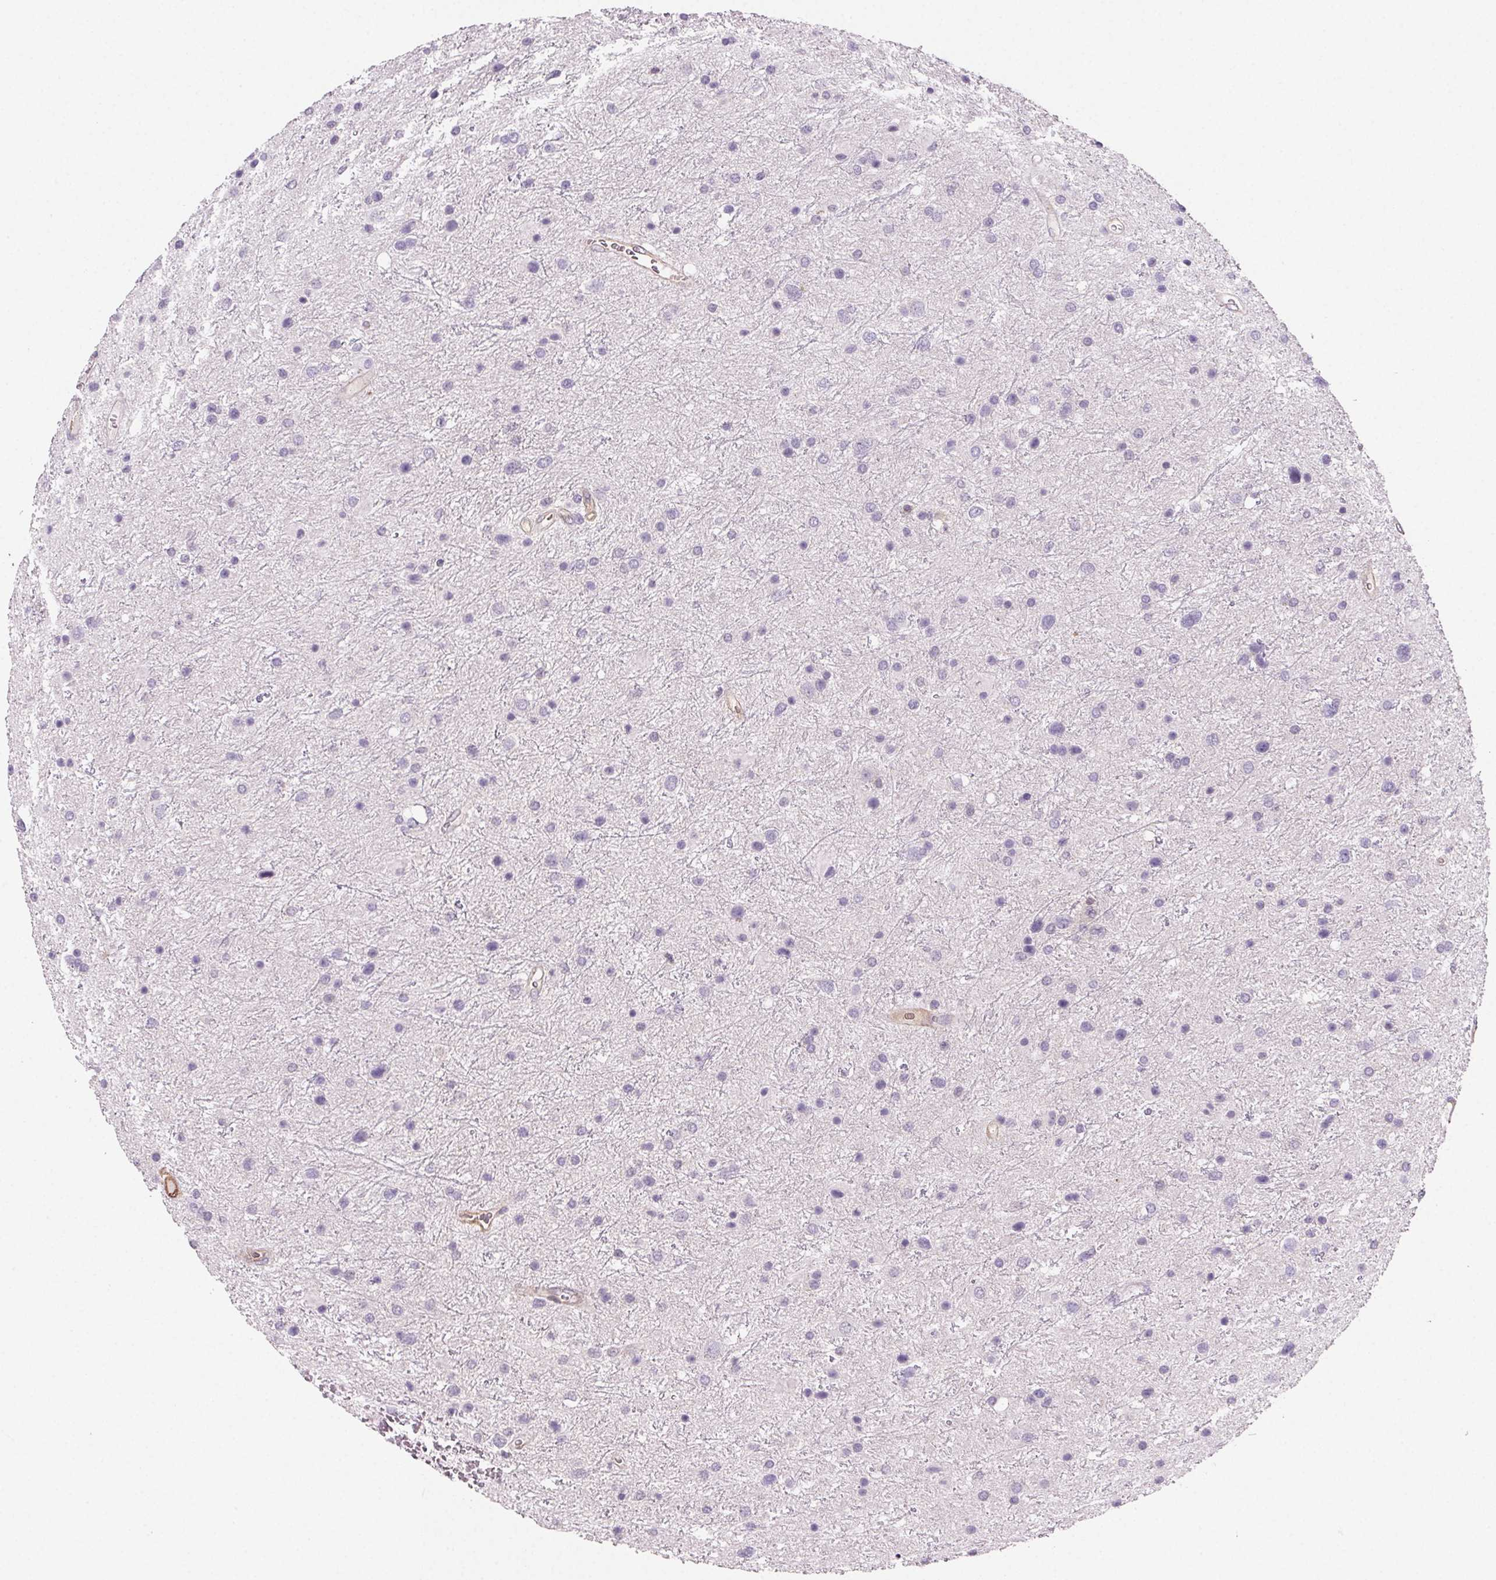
{"staining": {"intensity": "negative", "quantity": "none", "location": "none"}, "tissue": "glioma", "cell_type": "Tumor cells", "image_type": "cancer", "snomed": [{"axis": "morphology", "description": "Glioma, malignant, Low grade"}, {"axis": "topography", "description": "Brain"}], "caption": "A high-resolution micrograph shows immunohistochemistry (IHC) staining of glioma, which demonstrates no significant expression in tumor cells.", "gene": "GBP1", "patient": {"sex": "female", "age": 32}}